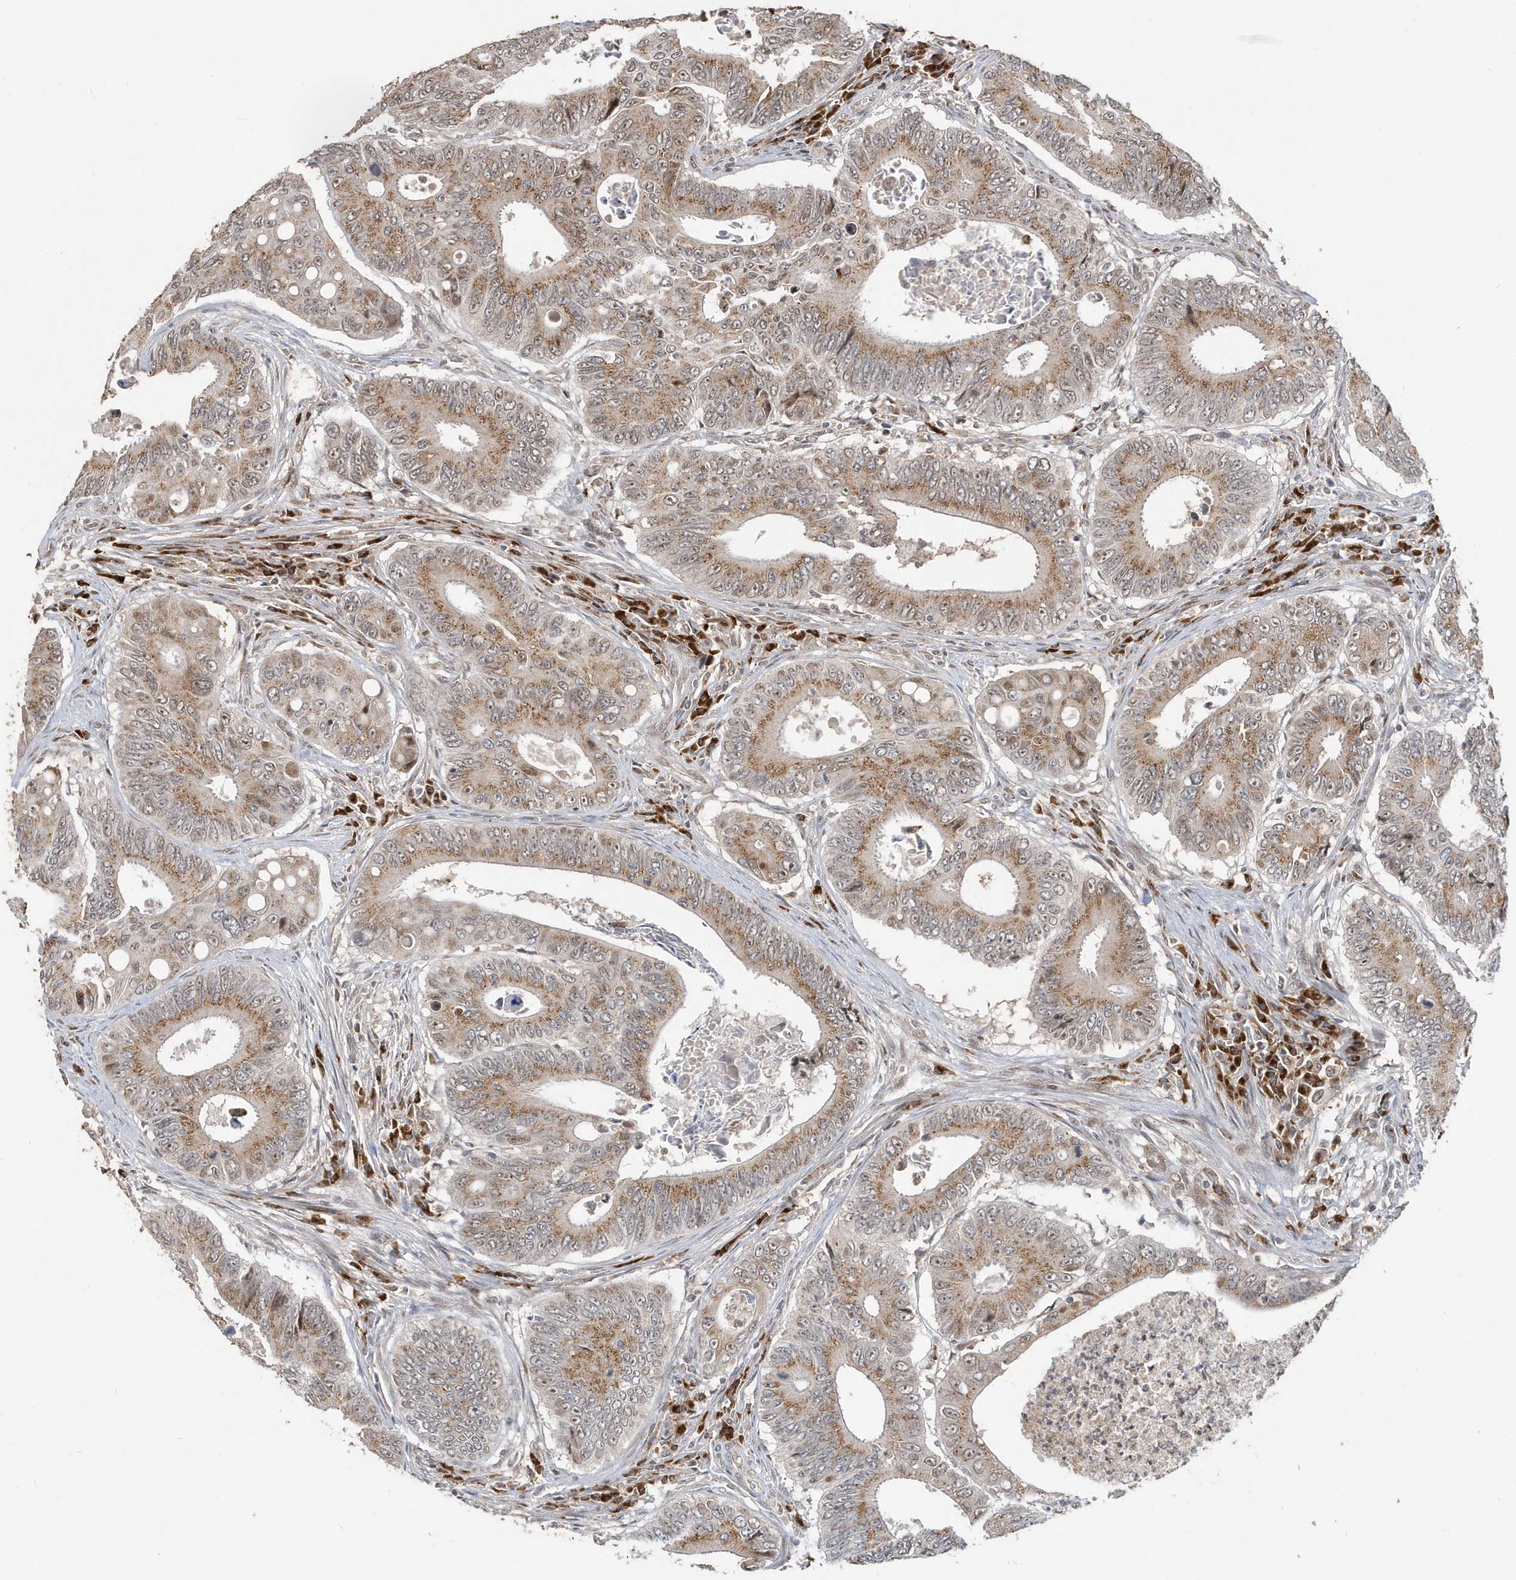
{"staining": {"intensity": "moderate", "quantity": ">75%", "location": "cytoplasmic/membranous"}, "tissue": "colorectal cancer", "cell_type": "Tumor cells", "image_type": "cancer", "snomed": [{"axis": "morphology", "description": "Inflammation, NOS"}, {"axis": "morphology", "description": "Adenocarcinoma, NOS"}, {"axis": "topography", "description": "Colon"}], "caption": "Colorectal cancer (adenocarcinoma) tissue reveals moderate cytoplasmic/membranous staining in about >75% of tumor cells, visualized by immunohistochemistry.", "gene": "RER1", "patient": {"sex": "male", "age": 72}}